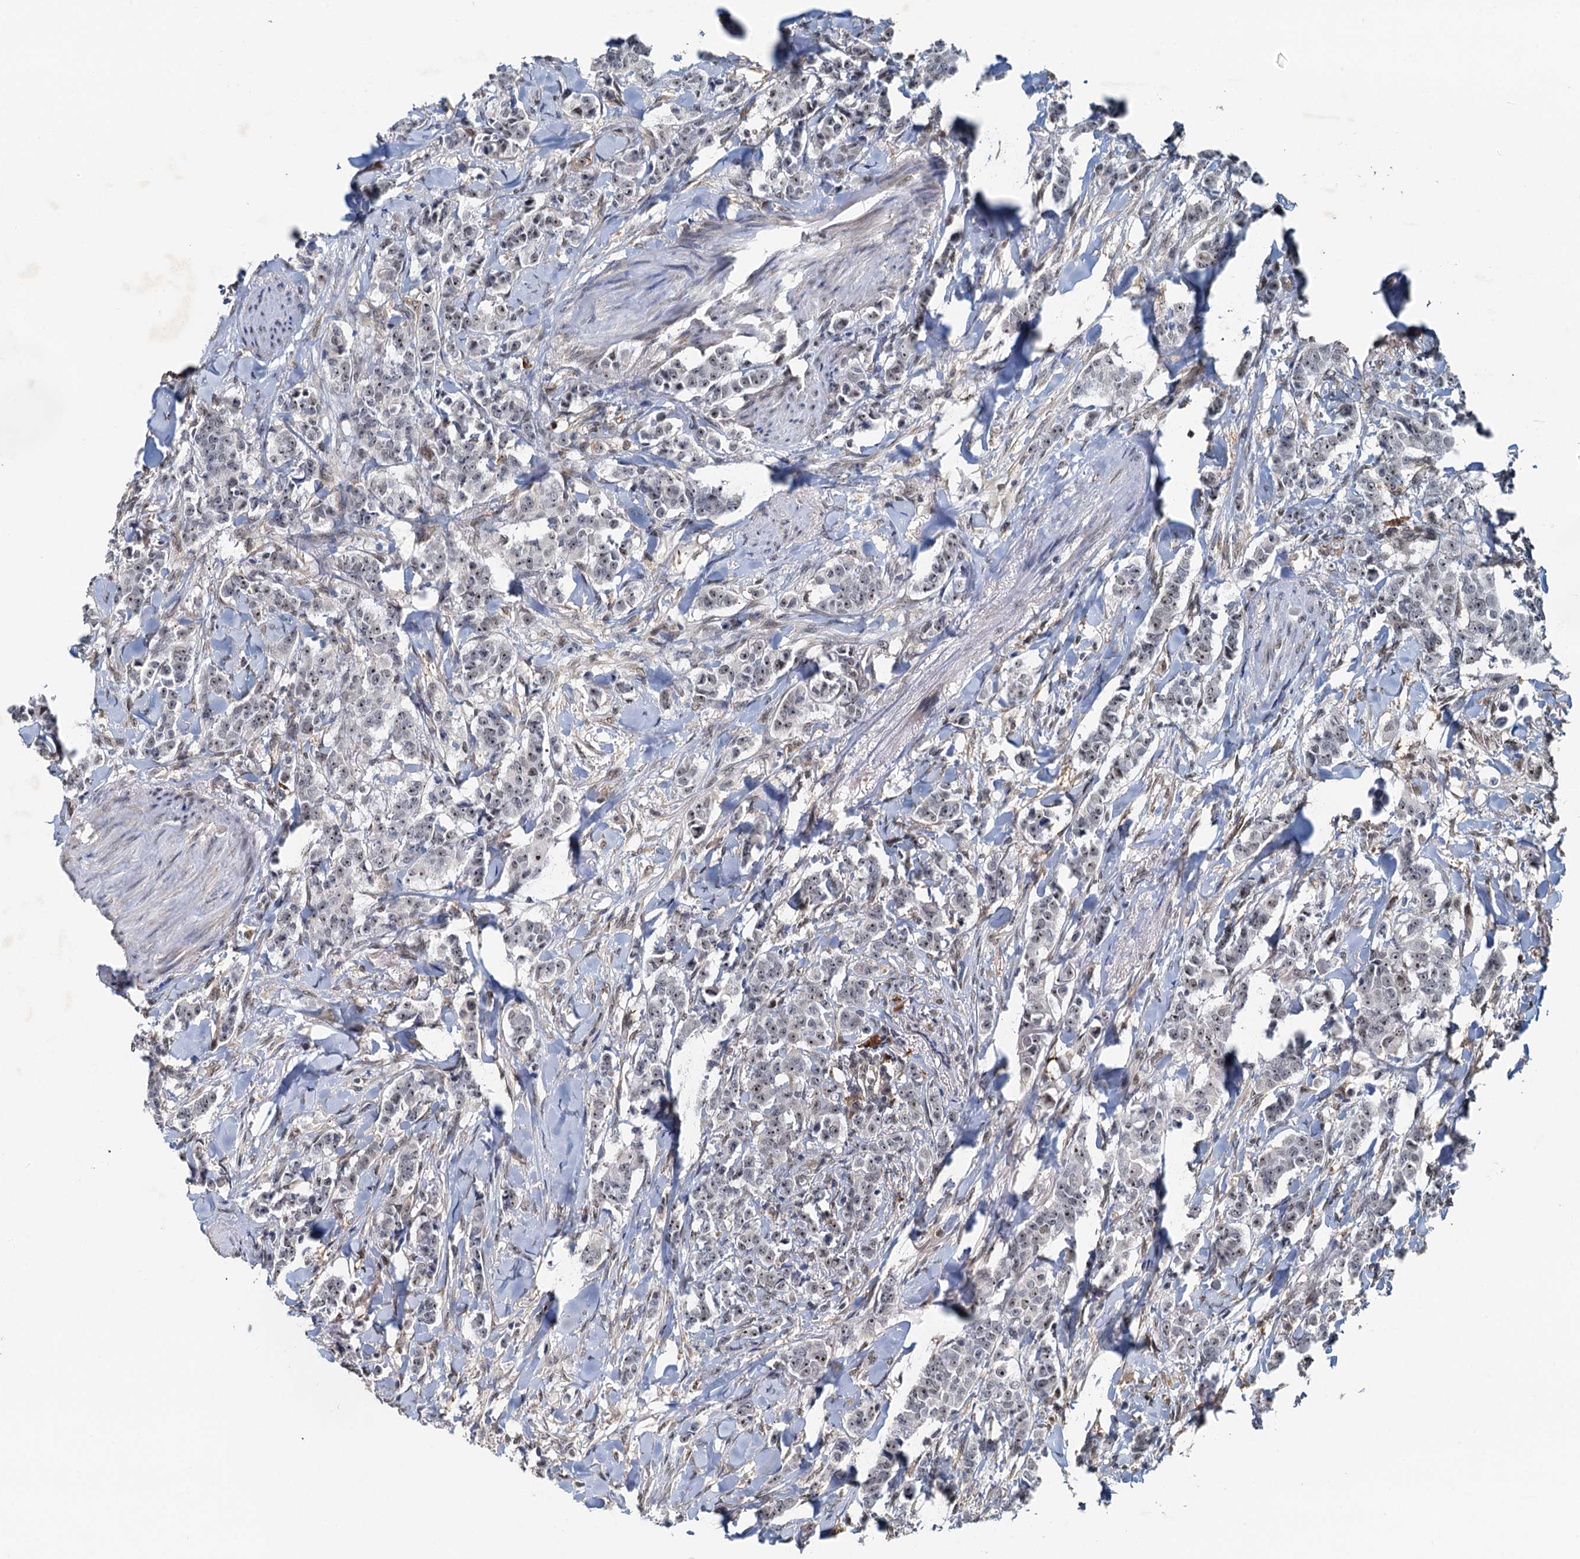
{"staining": {"intensity": "weak", "quantity": "25%-75%", "location": "nuclear"}, "tissue": "breast cancer", "cell_type": "Tumor cells", "image_type": "cancer", "snomed": [{"axis": "morphology", "description": "Duct carcinoma"}, {"axis": "topography", "description": "Breast"}], "caption": "Protein analysis of breast invasive ductal carcinoma tissue displays weak nuclear staining in about 25%-75% of tumor cells. (DAB (3,3'-diaminobenzidine) IHC with brightfield microscopy, high magnification).", "gene": "SPINDOC", "patient": {"sex": "female", "age": 40}}